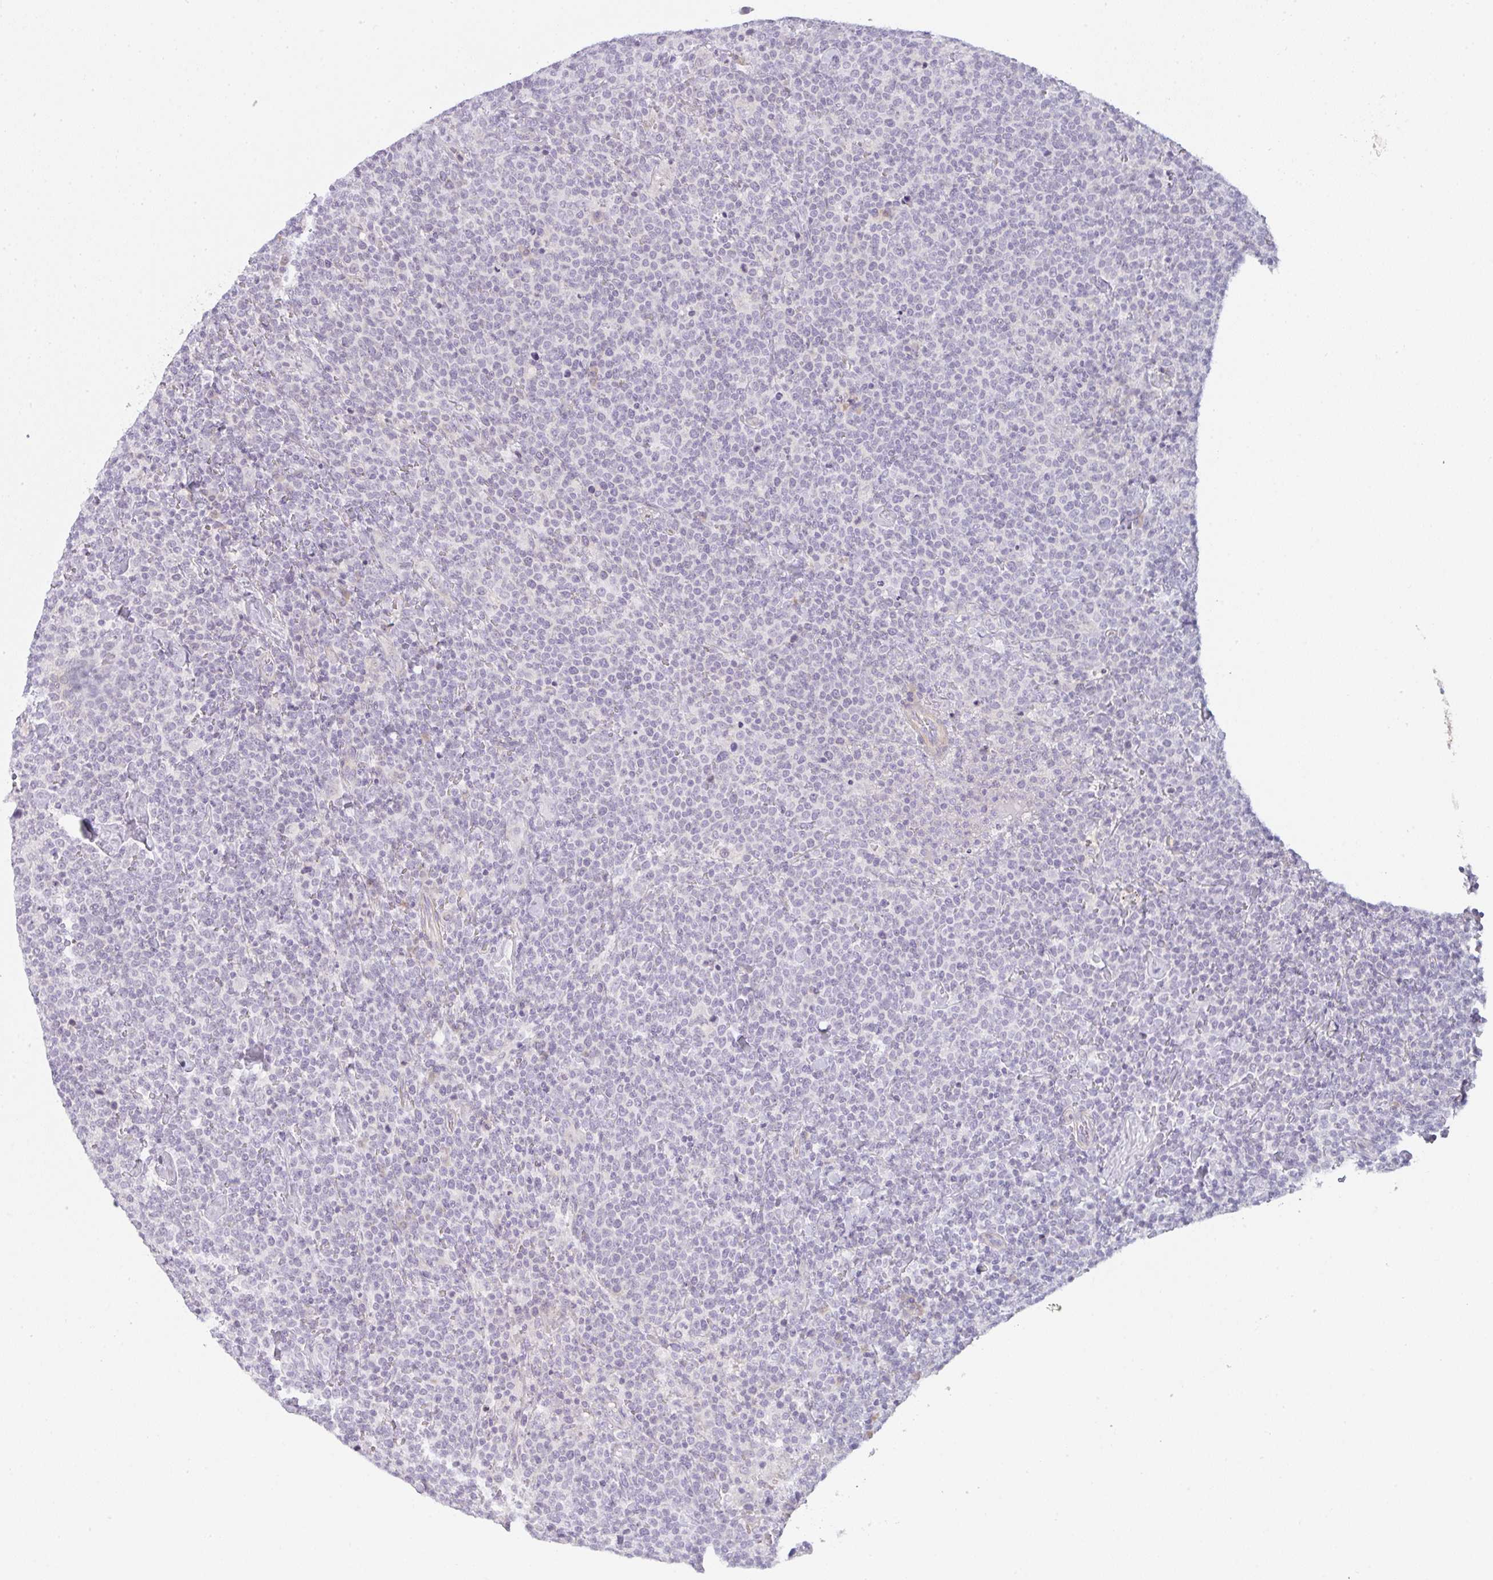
{"staining": {"intensity": "negative", "quantity": "none", "location": "none"}, "tissue": "lymphoma", "cell_type": "Tumor cells", "image_type": "cancer", "snomed": [{"axis": "morphology", "description": "Malignant lymphoma, non-Hodgkin's type, High grade"}, {"axis": "topography", "description": "Lymph node"}], "caption": "Lymphoma stained for a protein using immunohistochemistry (IHC) demonstrates no staining tumor cells.", "gene": "SIRPB2", "patient": {"sex": "male", "age": 61}}